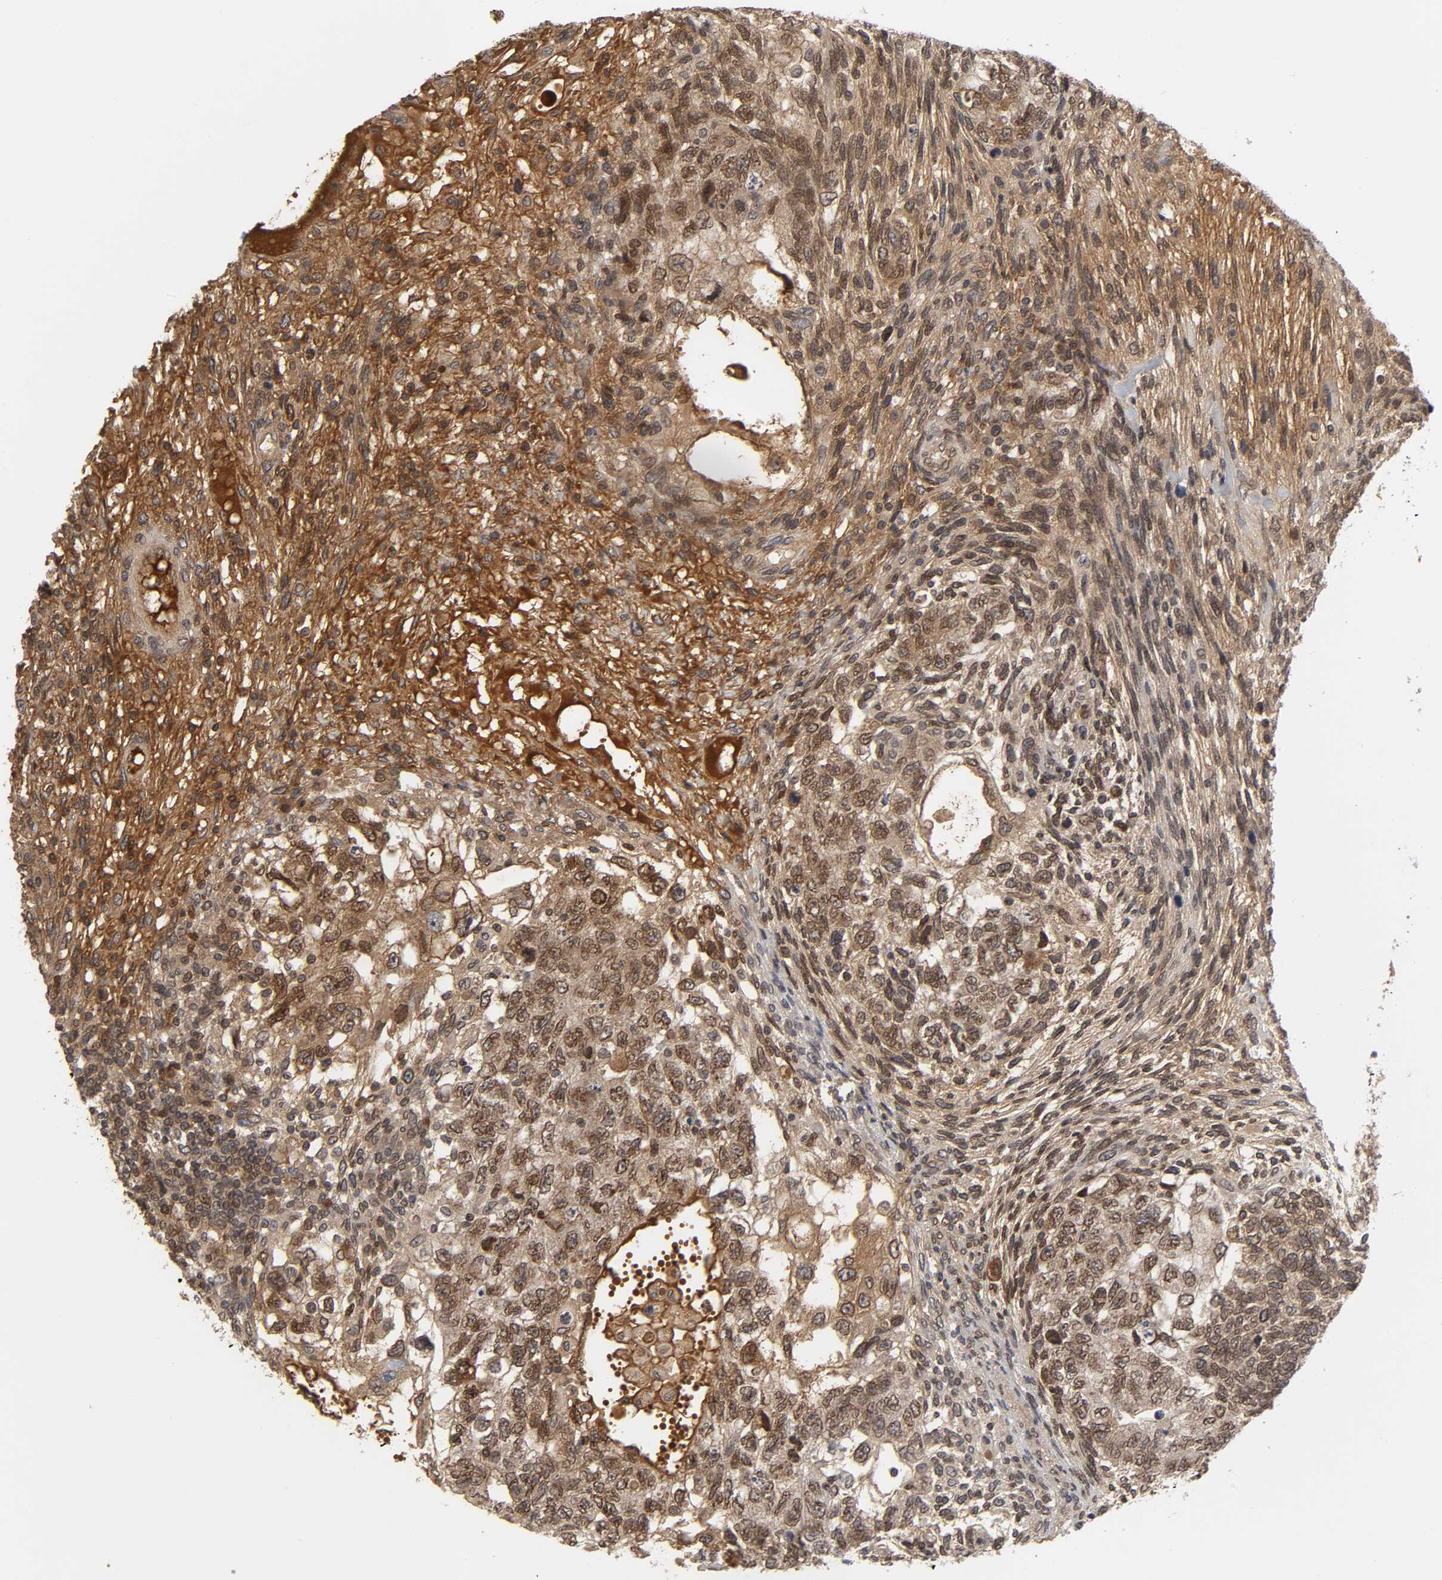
{"staining": {"intensity": "strong", "quantity": ">75%", "location": "cytoplasmic/membranous,nuclear"}, "tissue": "testis cancer", "cell_type": "Tumor cells", "image_type": "cancer", "snomed": [{"axis": "morphology", "description": "Normal tissue, NOS"}, {"axis": "morphology", "description": "Carcinoma, Embryonal, NOS"}, {"axis": "topography", "description": "Testis"}], "caption": "Immunohistochemistry (IHC) photomicrograph of neoplastic tissue: testis cancer stained using immunohistochemistry (IHC) reveals high levels of strong protein expression localized specifically in the cytoplasmic/membranous and nuclear of tumor cells, appearing as a cytoplasmic/membranous and nuclear brown color.", "gene": "CPN2", "patient": {"sex": "male", "age": 36}}